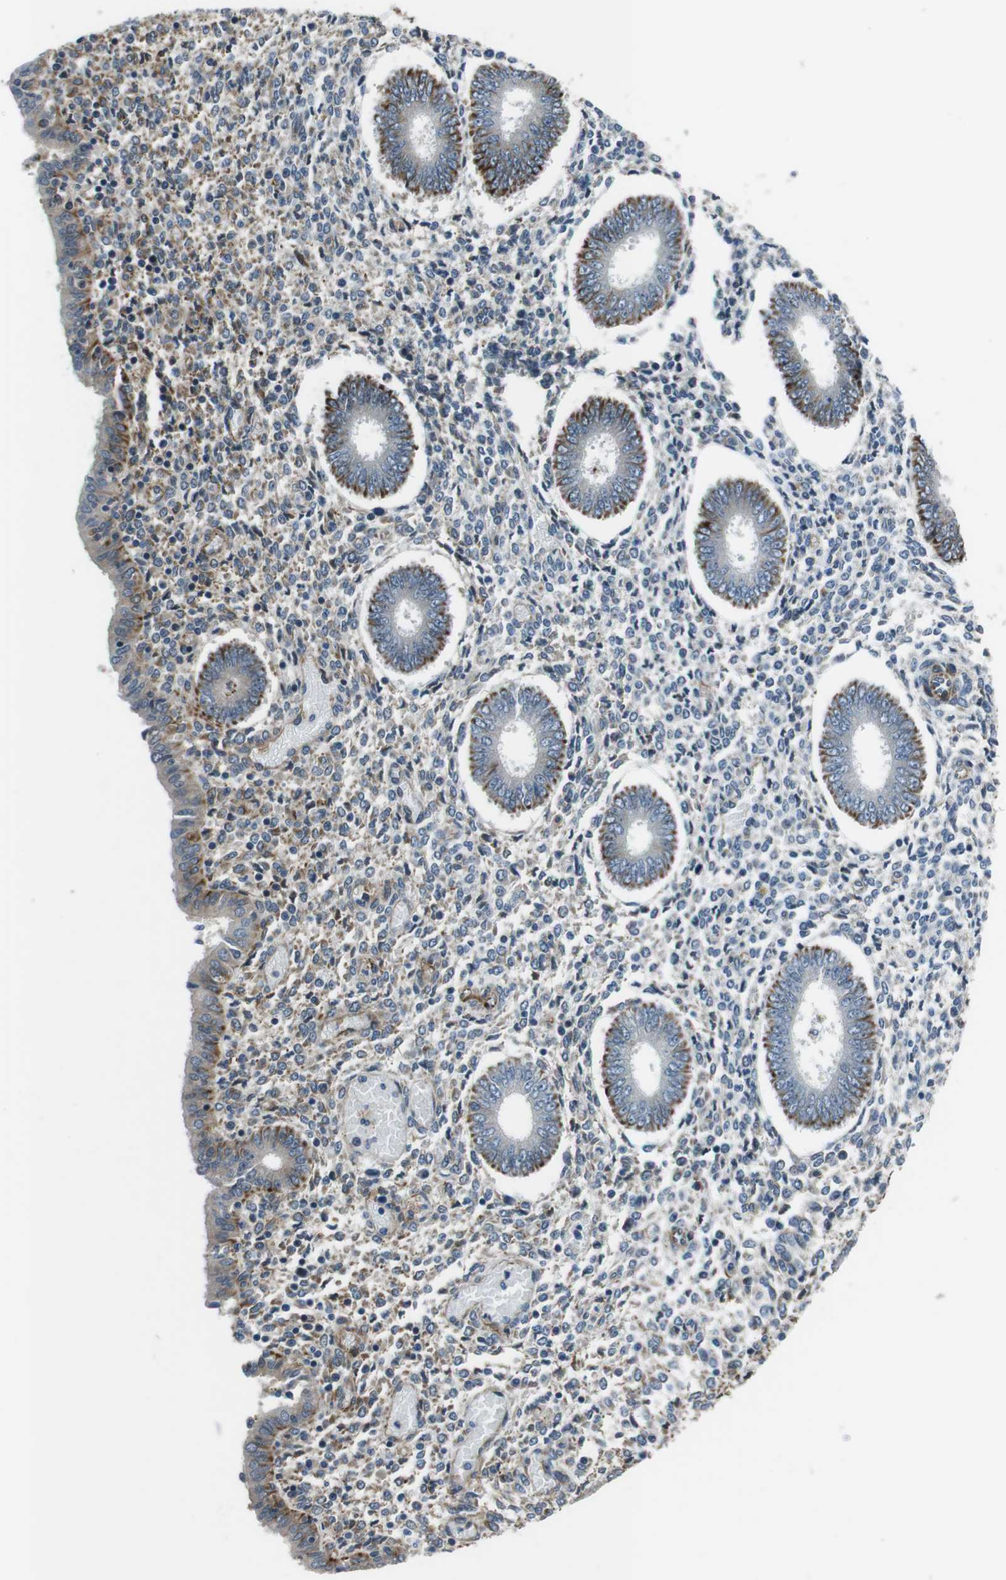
{"staining": {"intensity": "negative", "quantity": "none", "location": "none"}, "tissue": "endometrium", "cell_type": "Cells in endometrial stroma", "image_type": "normal", "snomed": [{"axis": "morphology", "description": "Normal tissue, NOS"}, {"axis": "topography", "description": "Endometrium"}], "caption": "An immunohistochemistry micrograph of normal endometrium is shown. There is no staining in cells in endometrial stroma of endometrium. (Stains: DAB immunohistochemistry with hematoxylin counter stain, Microscopy: brightfield microscopy at high magnification).", "gene": "LRRC49", "patient": {"sex": "female", "age": 35}}